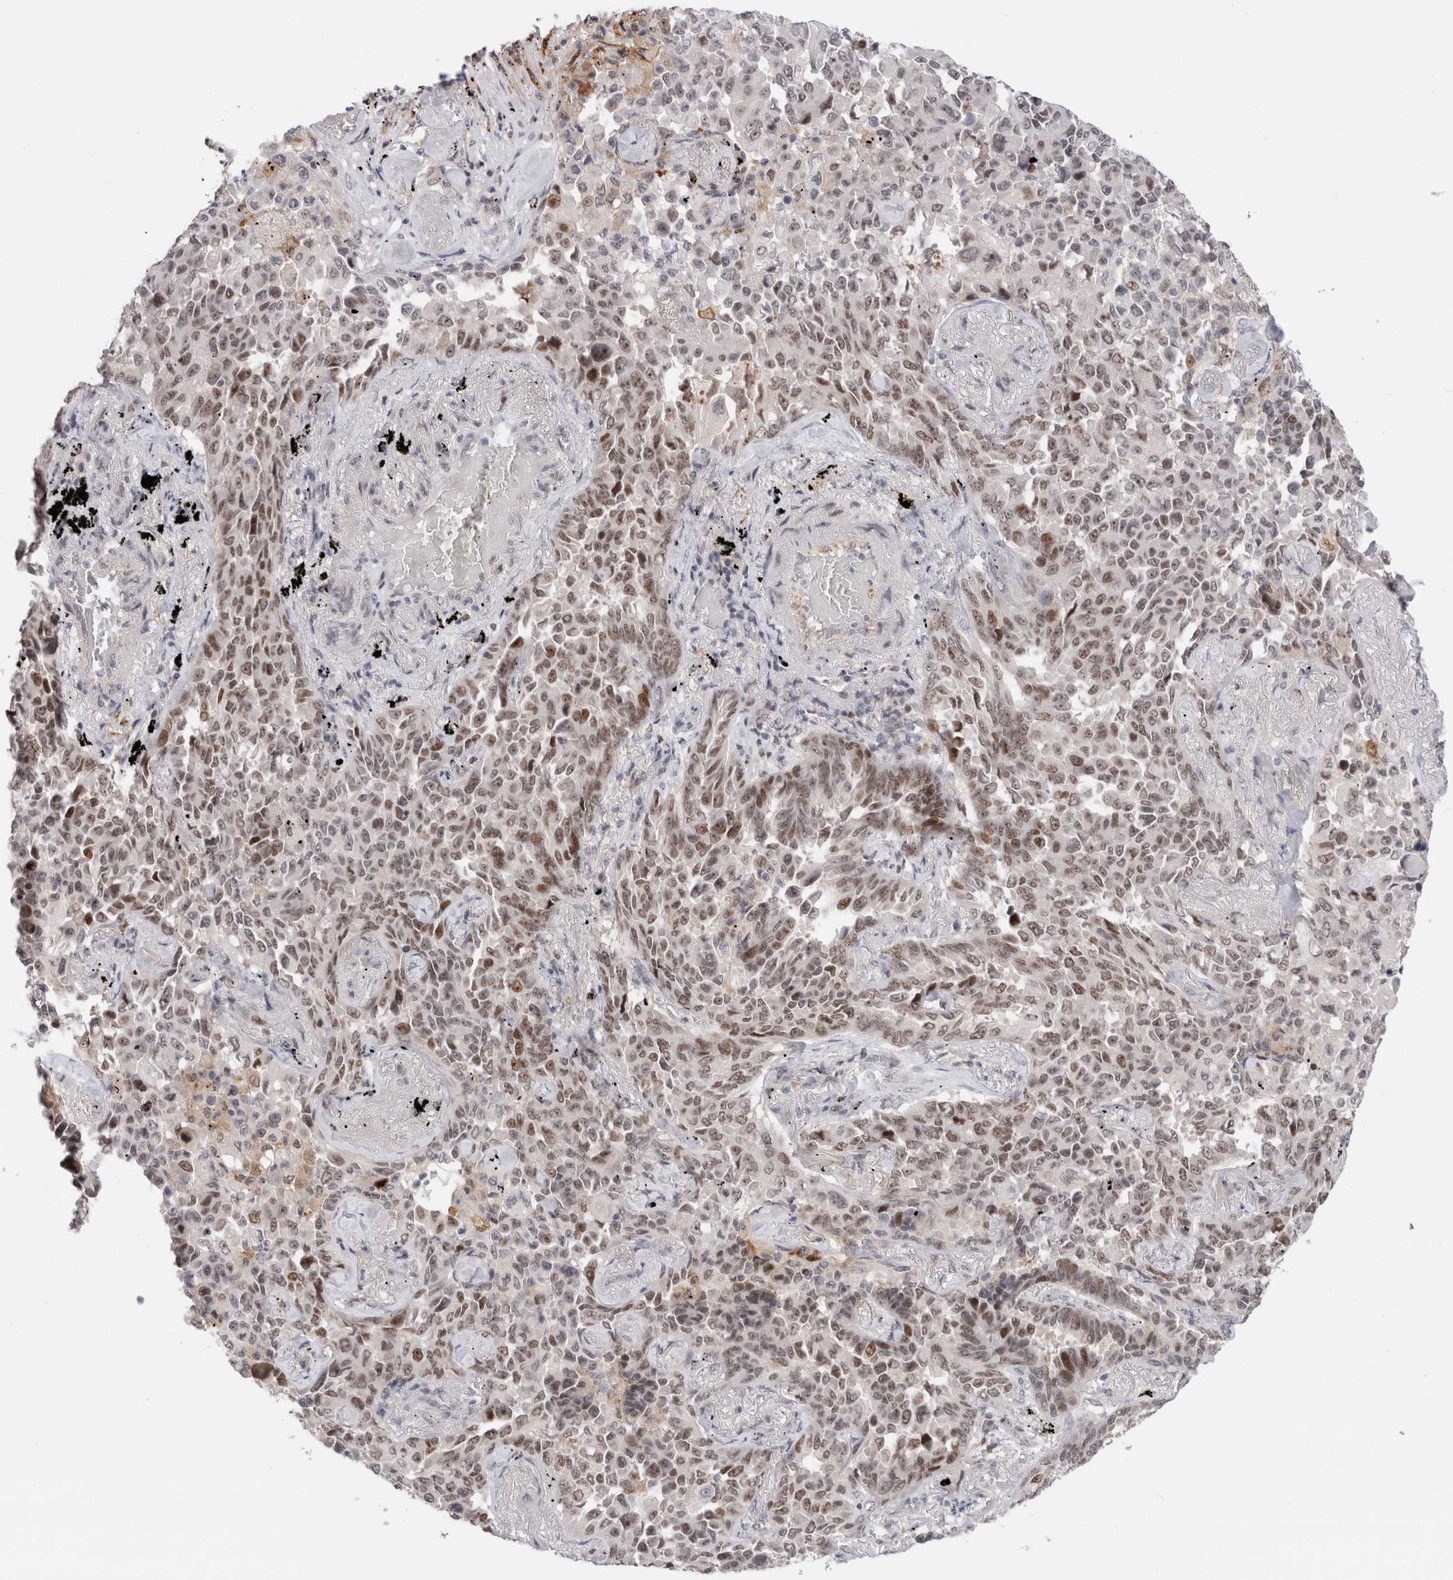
{"staining": {"intensity": "weak", "quantity": ">75%", "location": "nuclear"}, "tissue": "lung cancer", "cell_type": "Tumor cells", "image_type": "cancer", "snomed": [{"axis": "morphology", "description": "Adenocarcinoma, NOS"}, {"axis": "topography", "description": "Lung"}], "caption": "DAB immunohistochemical staining of human lung adenocarcinoma reveals weak nuclear protein positivity in about >75% of tumor cells.", "gene": "ZNF521", "patient": {"sex": "female", "age": 67}}